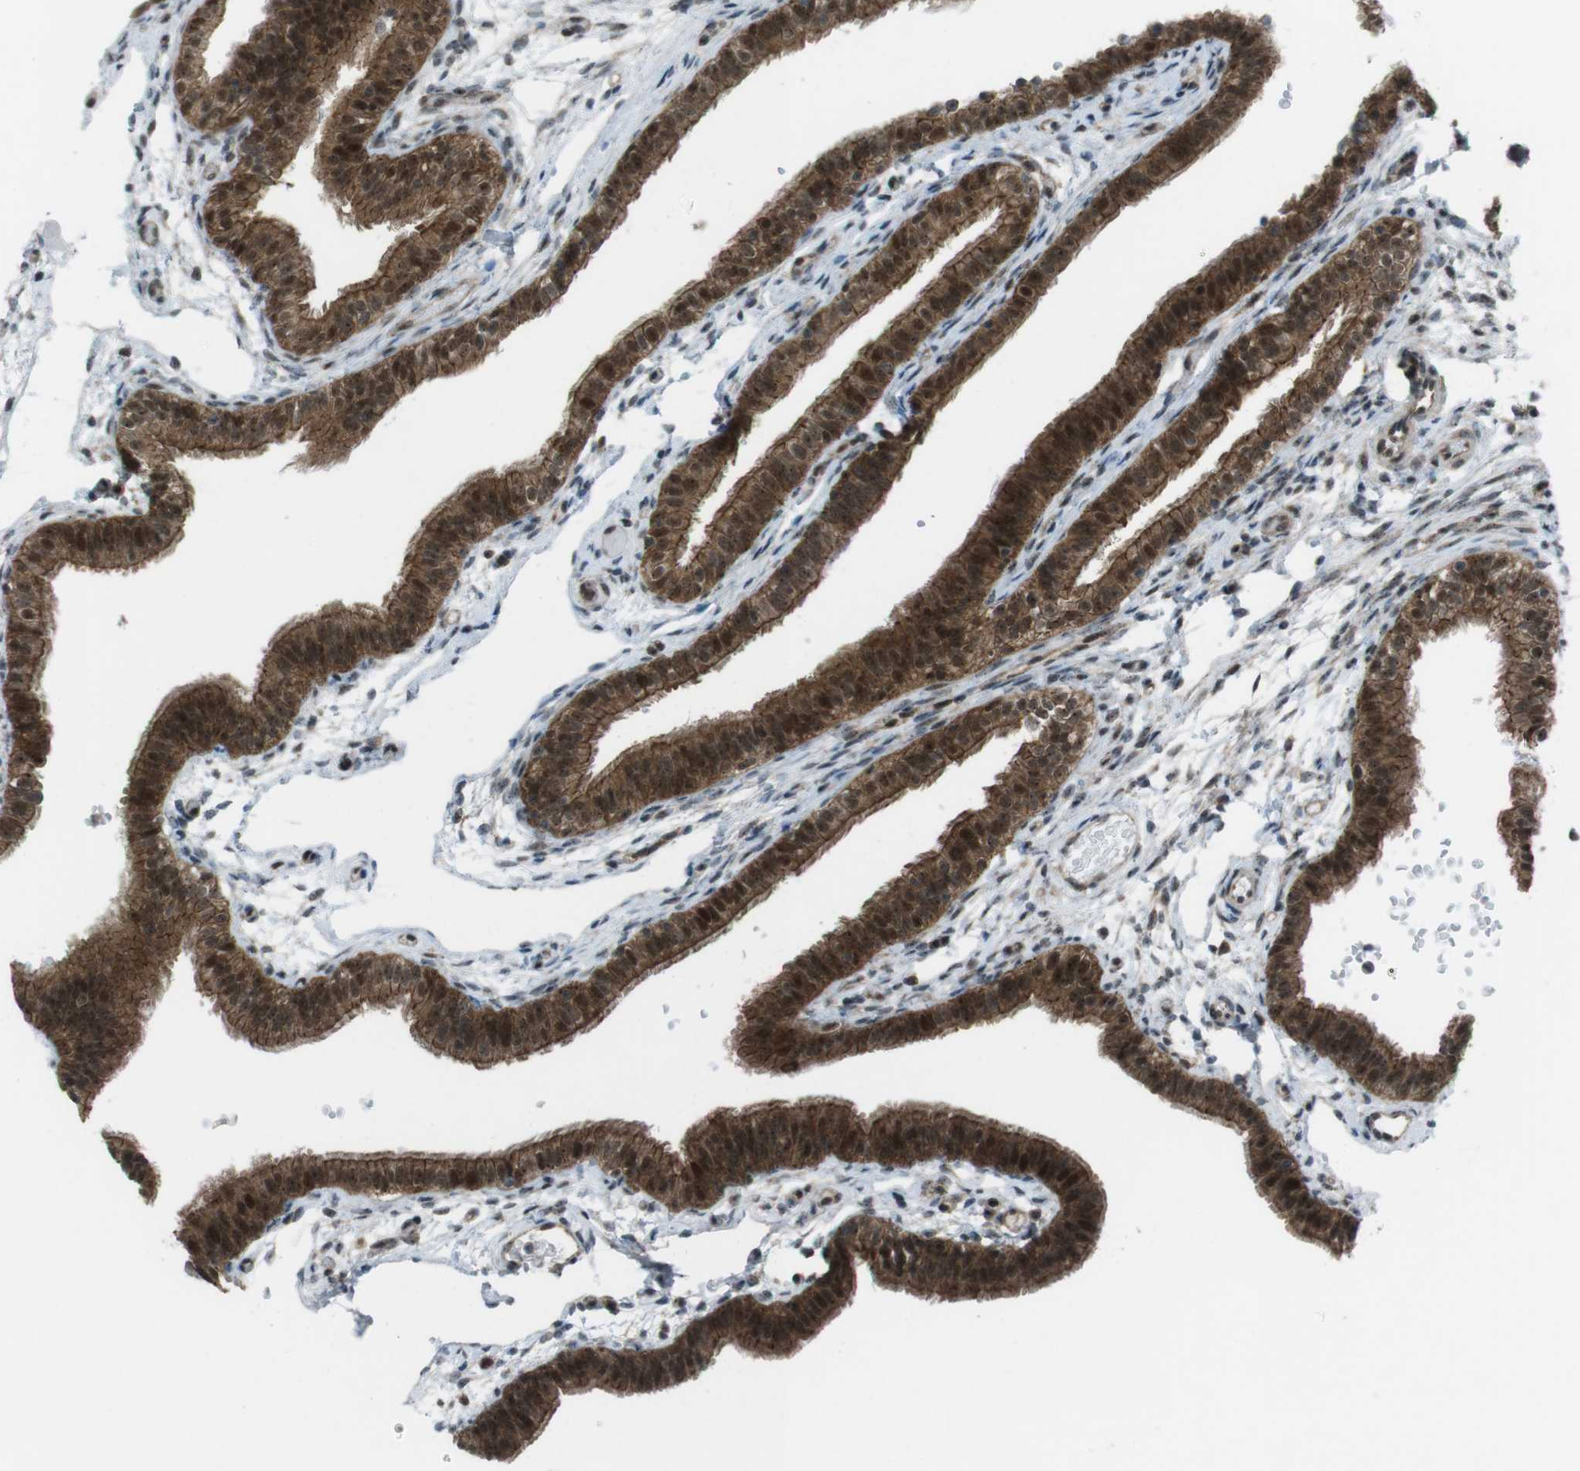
{"staining": {"intensity": "strong", "quantity": ">75%", "location": "cytoplasmic/membranous,nuclear"}, "tissue": "fallopian tube", "cell_type": "Glandular cells", "image_type": "normal", "snomed": [{"axis": "morphology", "description": "Normal tissue, NOS"}, {"axis": "morphology", "description": "Dermoid, NOS"}, {"axis": "topography", "description": "Fallopian tube"}], "caption": "The micrograph shows a brown stain indicating the presence of a protein in the cytoplasmic/membranous,nuclear of glandular cells in fallopian tube. The protein of interest is stained brown, and the nuclei are stained in blue (DAB IHC with brightfield microscopy, high magnification).", "gene": "CSNK1D", "patient": {"sex": "female", "age": 33}}